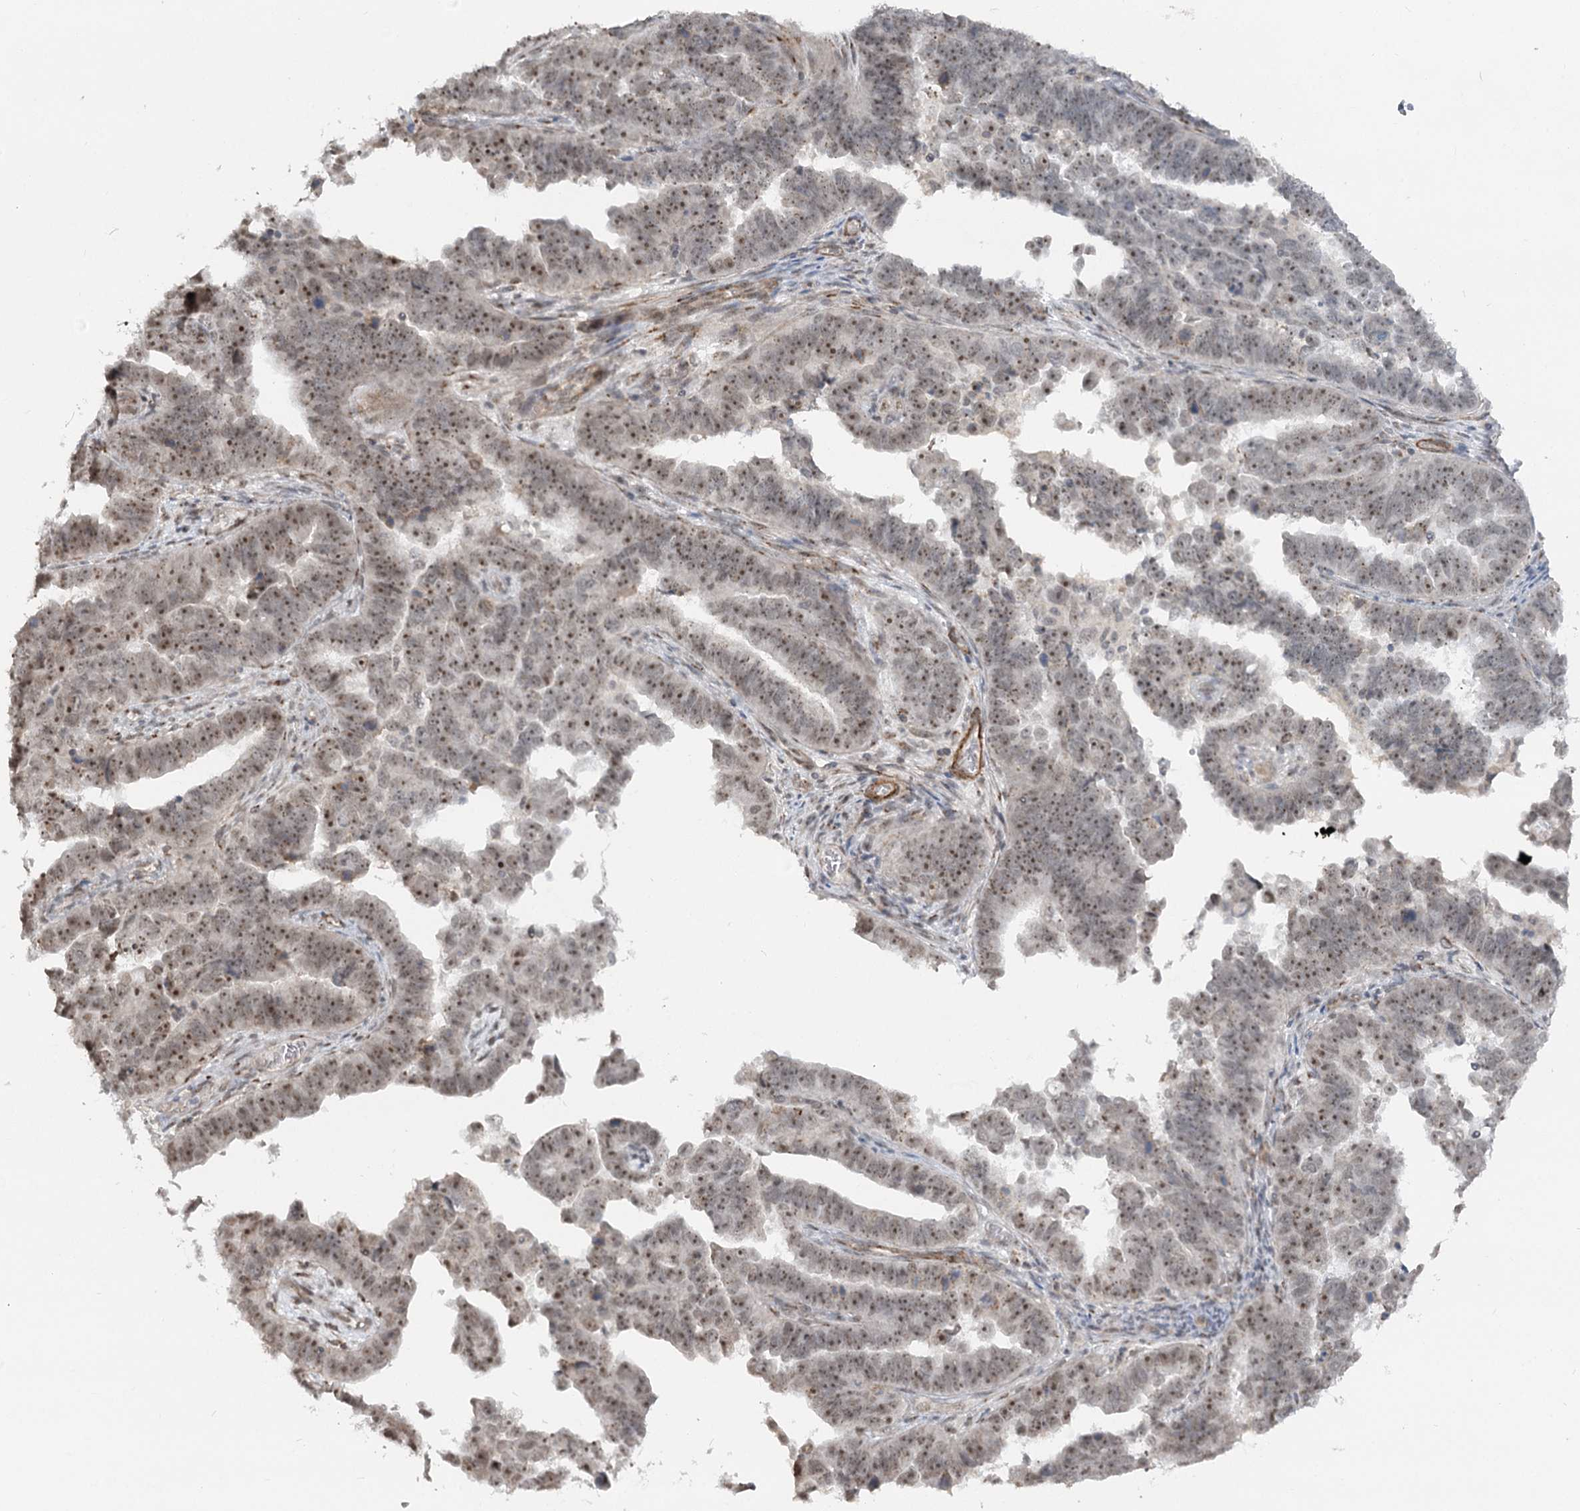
{"staining": {"intensity": "moderate", "quantity": ">75%", "location": "nuclear"}, "tissue": "endometrial cancer", "cell_type": "Tumor cells", "image_type": "cancer", "snomed": [{"axis": "morphology", "description": "Adenocarcinoma, NOS"}, {"axis": "topography", "description": "Endometrium"}], "caption": "DAB (3,3'-diaminobenzidine) immunohistochemical staining of human endometrial cancer (adenocarcinoma) exhibits moderate nuclear protein expression in approximately >75% of tumor cells. (DAB (3,3'-diaminobenzidine) IHC, brown staining for protein, blue staining for nuclei).", "gene": "GNL3L", "patient": {"sex": "female", "age": 75}}